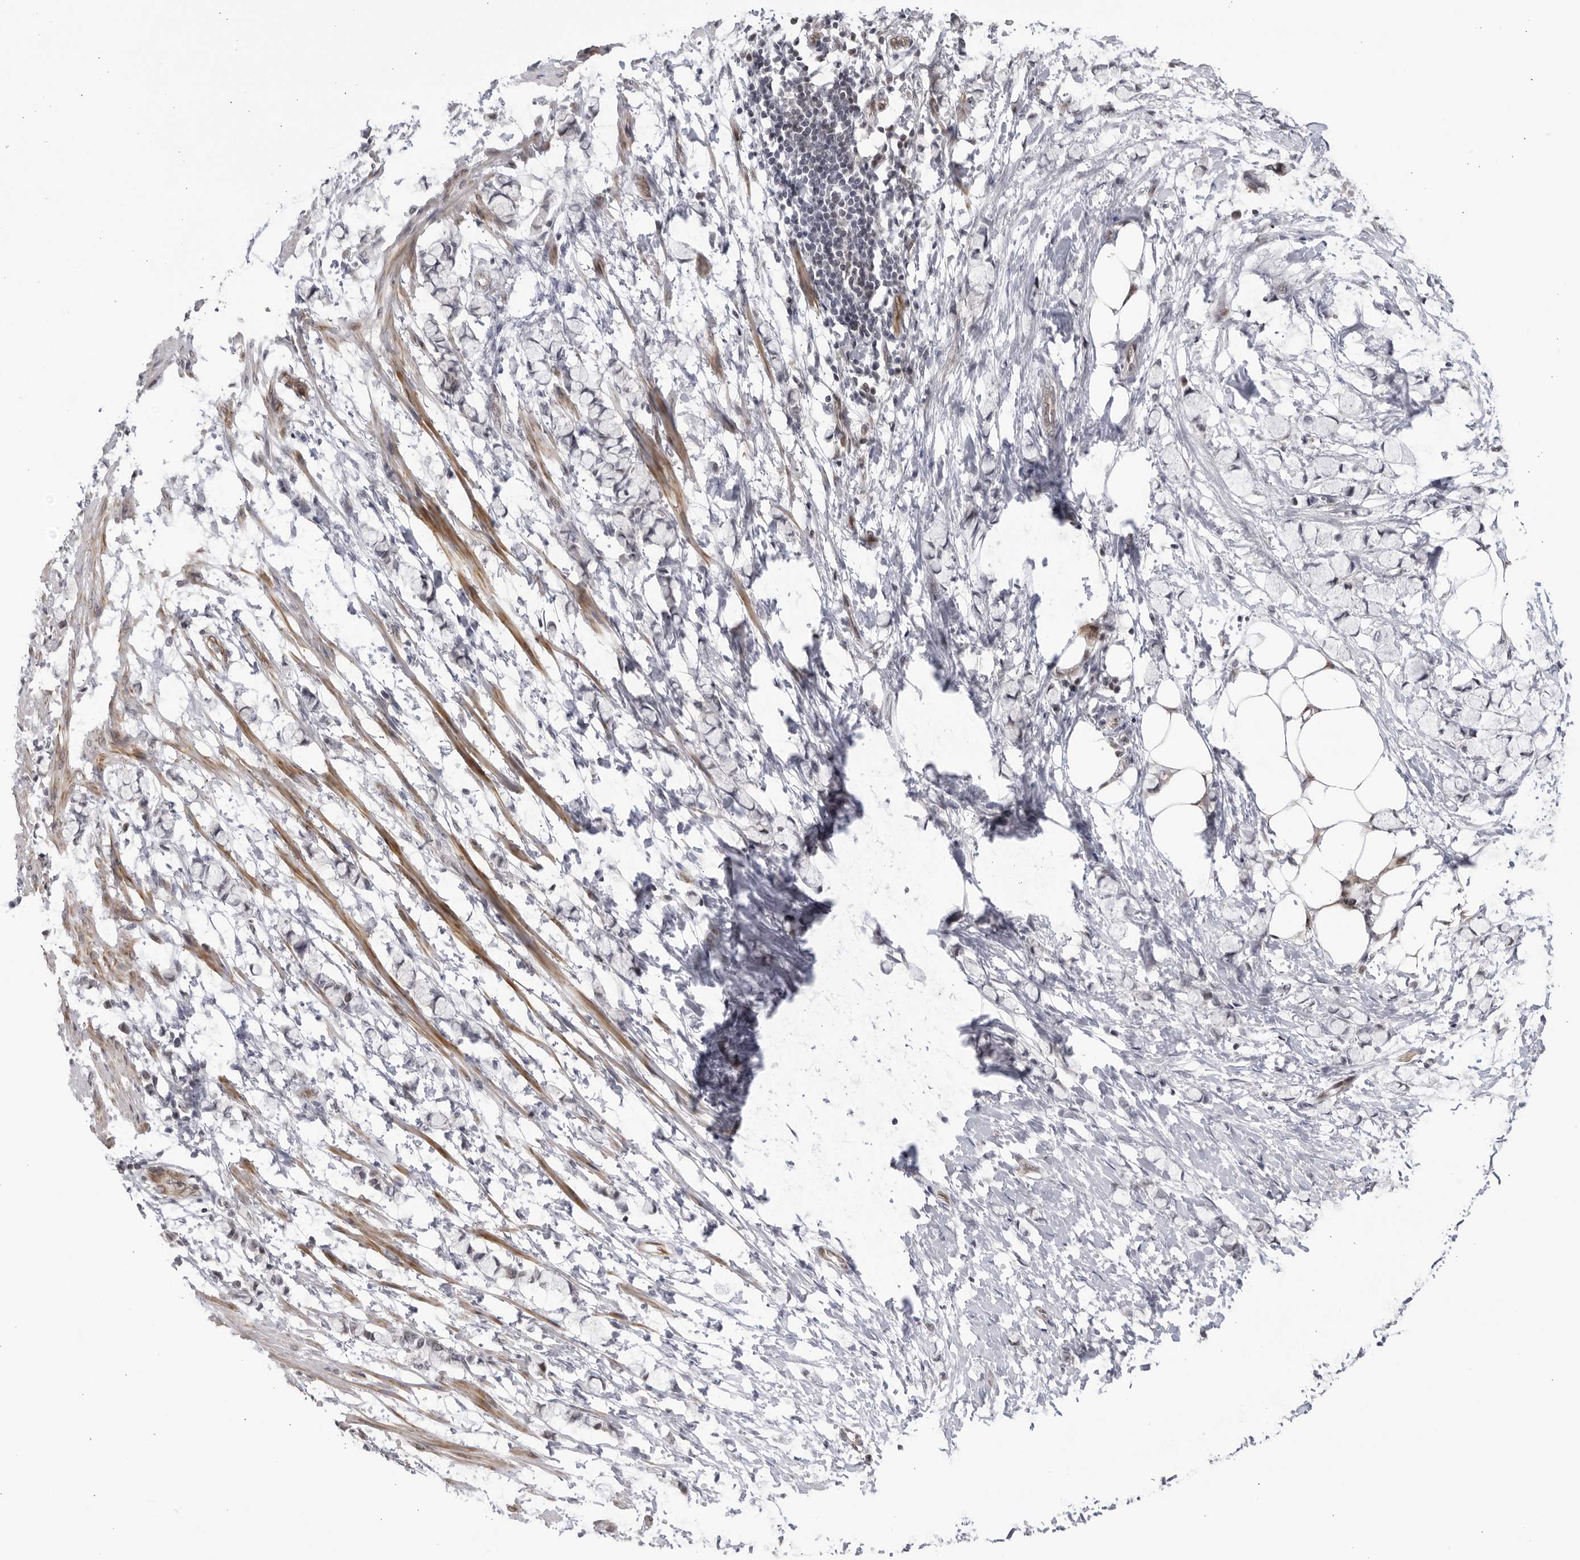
{"staining": {"intensity": "moderate", "quantity": ">75%", "location": "cytoplasmic/membranous"}, "tissue": "smooth muscle", "cell_type": "Smooth muscle cells", "image_type": "normal", "snomed": [{"axis": "morphology", "description": "Normal tissue, NOS"}, {"axis": "morphology", "description": "Adenocarcinoma, NOS"}, {"axis": "topography", "description": "Smooth muscle"}, {"axis": "topography", "description": "Colon"}], "caption": "Smooth muscle cells show medium levels of moderate cytoplasmic/membranous staining in approximately >75% of cells in normal human smooth muscle. The staining was performed using DAB (3,3'-diaminobenzidine) to visualize the protein expression in brown, while the nuclei were stained in blue with hematoxylin (Magnification: 20x).", "gene": "CNBD1", "patient": {"sex": "male", "age": 14}}